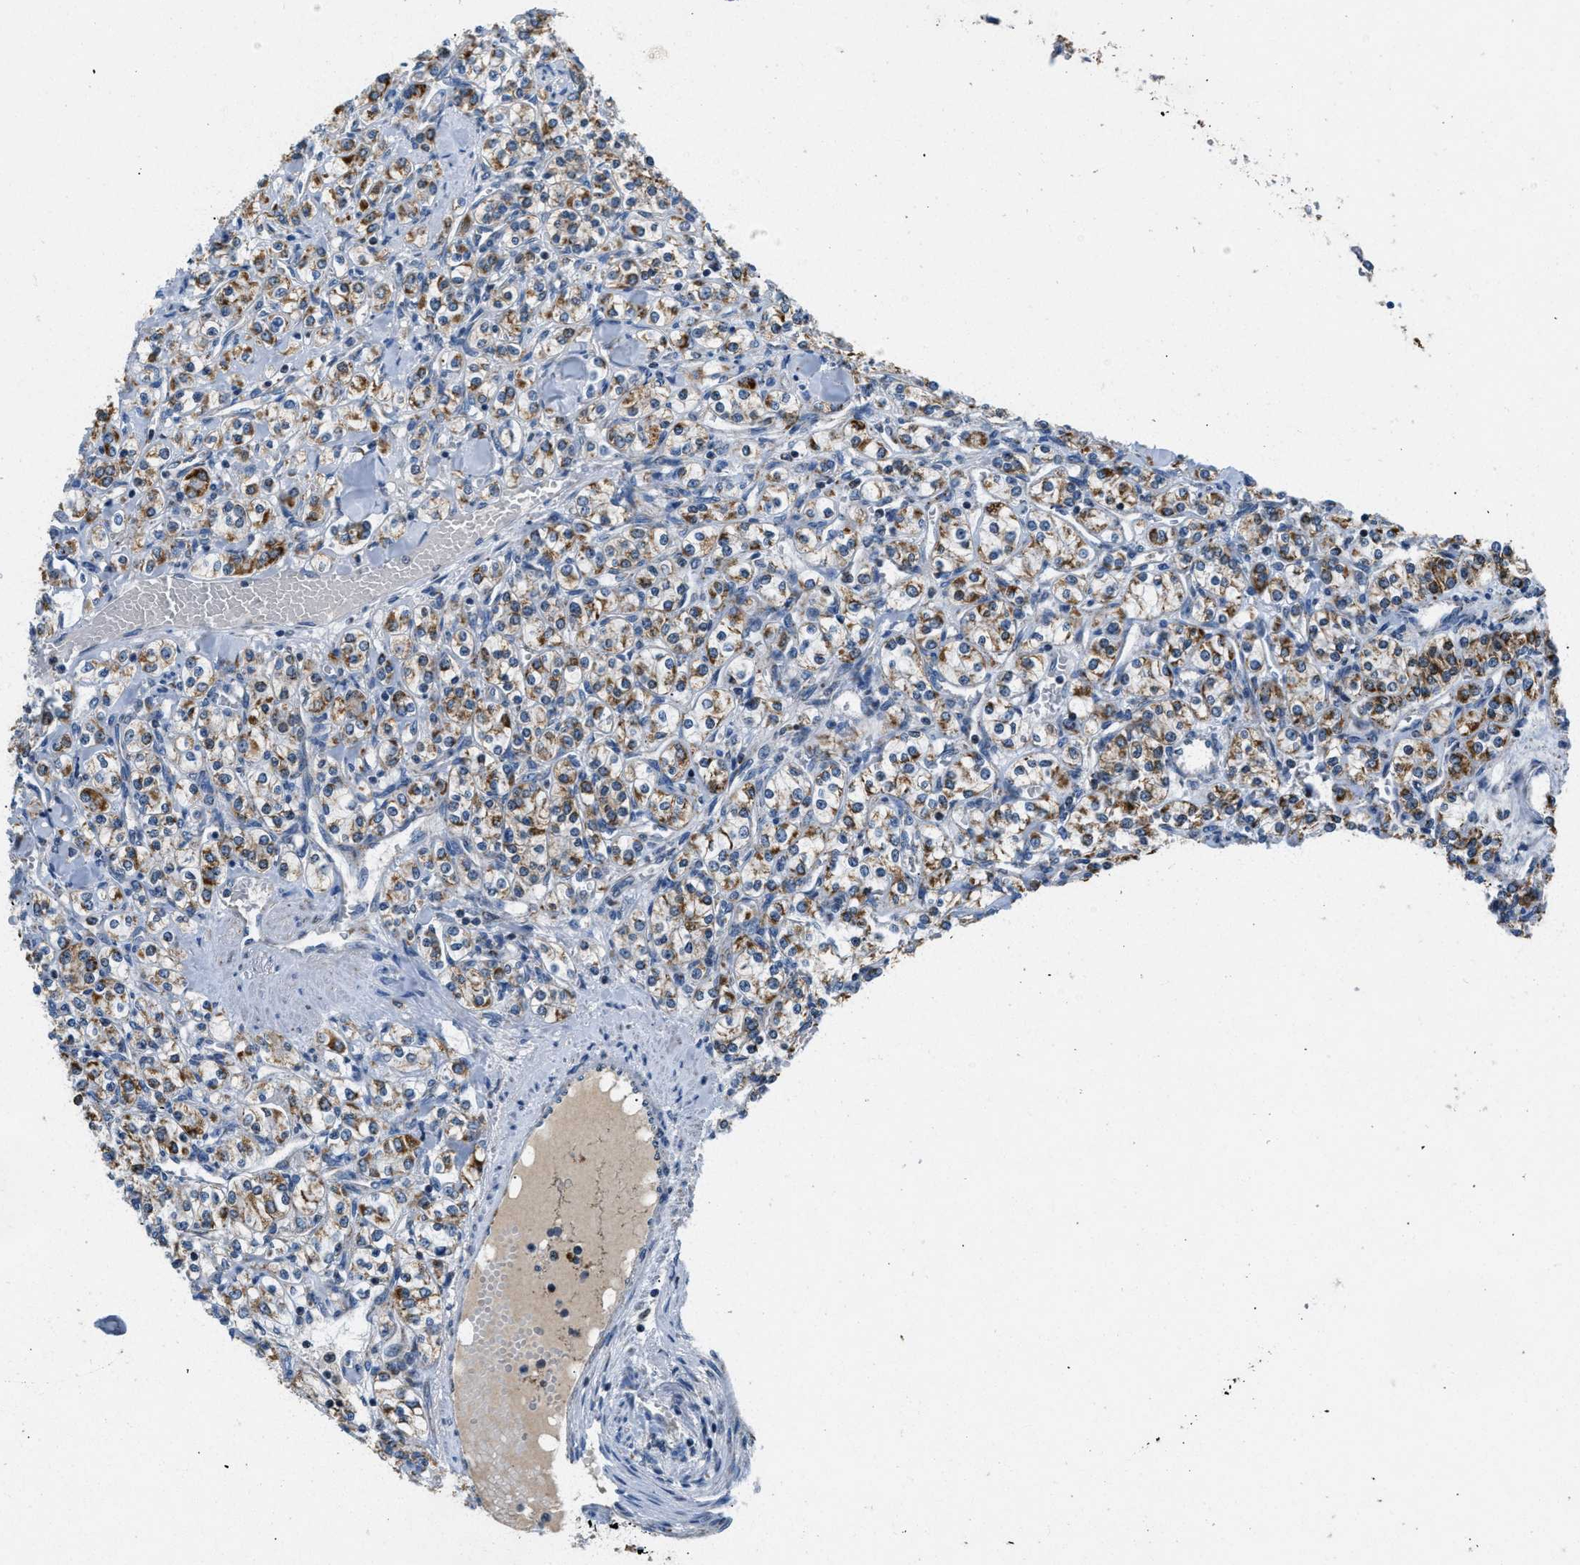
{"staining": {"intensity": "moderate", "quantity": ">75%", "location": "cytoplasmic/membranous"}, "tissue": "renal cancer", "cell_type": "Tumor cells", "image_type": "cancer", "snomed": [{"axis": "morphology", "description": "Adenocarcinoma, NOS"}, {"axis": "topography", "description": "Kidney"}], "caption": "IHC of renal adenocarcinoma exhibits medium levels of moderate cytoplasmic/membranous expression in about >75% of tumor cells.", "gene": "ACADVL", "patient": {"sex": "male", "age": 77}}